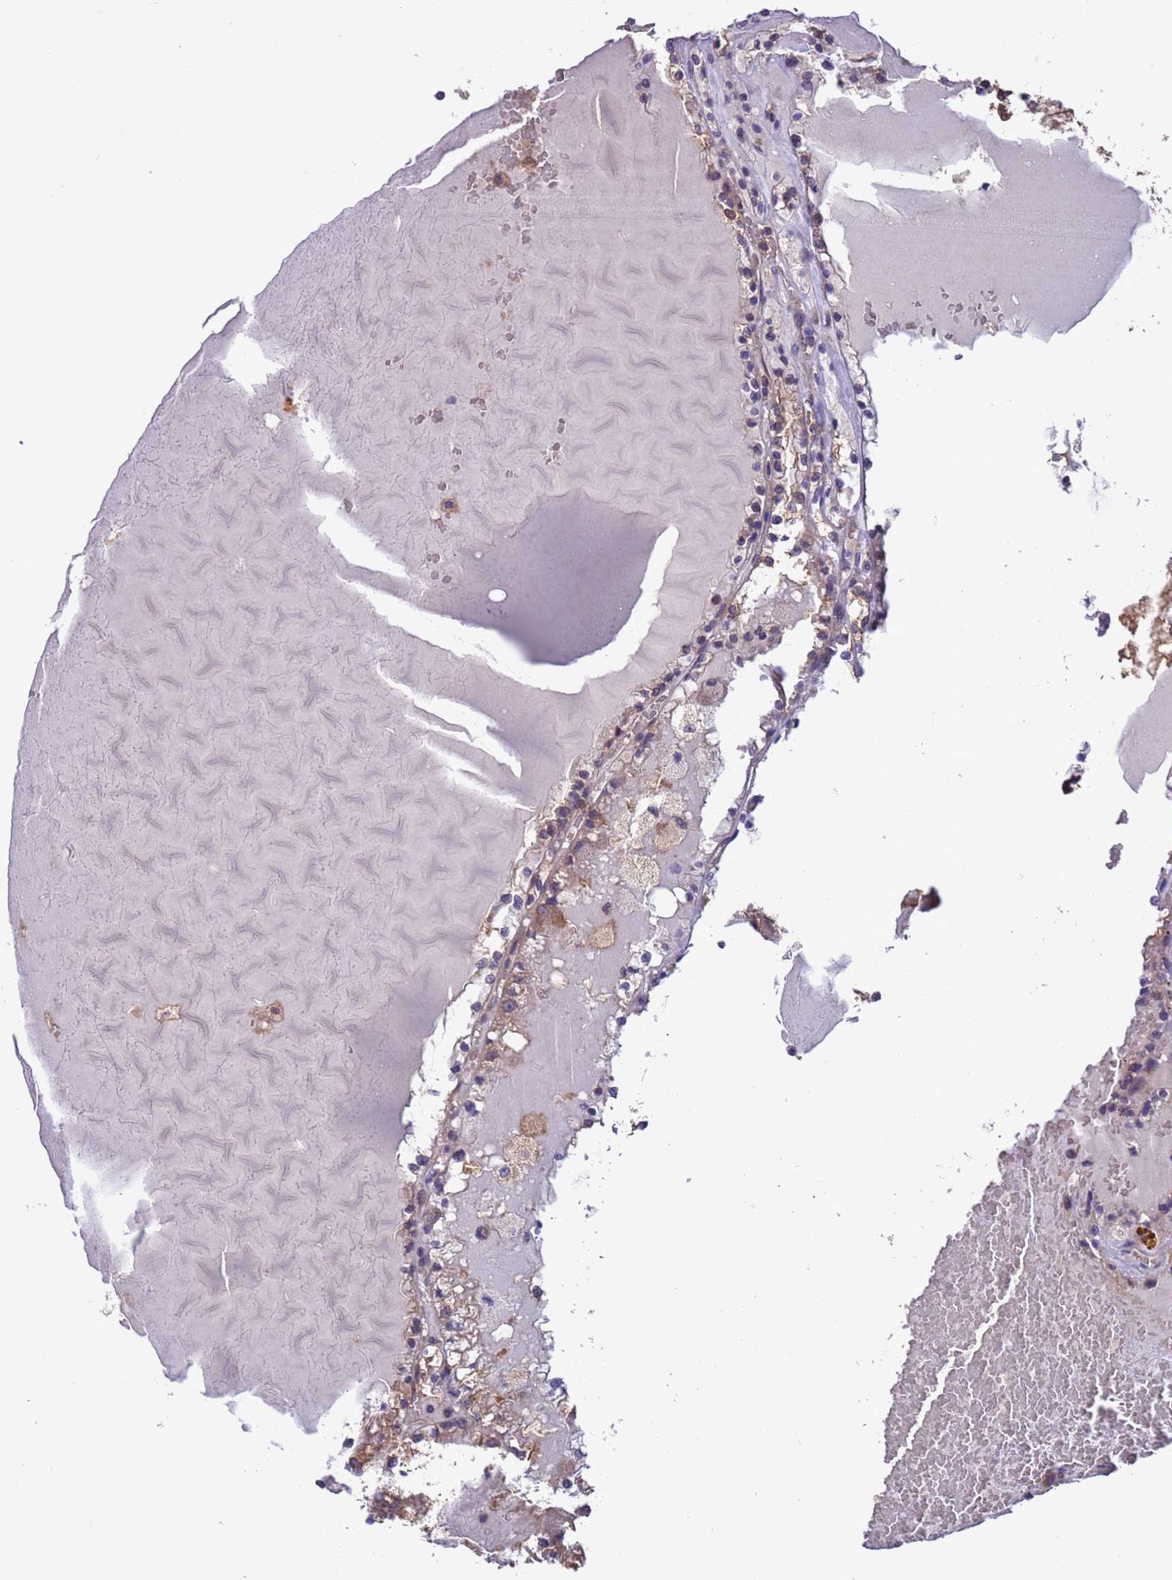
{"staining": {"intensity": "moderate", "quantity": ">75%", "location": "cytoplasmic/membranous"}, "tissue": "renal cancer", "cell_type": "Tumor cells", "image_type": "cancer", "snomed": [{"axis": "morphology", "description": "Adenocarcinoma, NOS"}, {"axis": "topography", "description": "Kidney"}], "caption": "Moderate cytoplasmic/membranous protein positivity is seen in approximately >75% of tumor cells in renal cancer (adenocarcinoma). (DAB (3,3'-diaminobenzidine) IHC, brown staining for protein, blue staining for nuclei).", "gene": "ARHGAP12", "patient": {"sex": "female", "age": 56}}